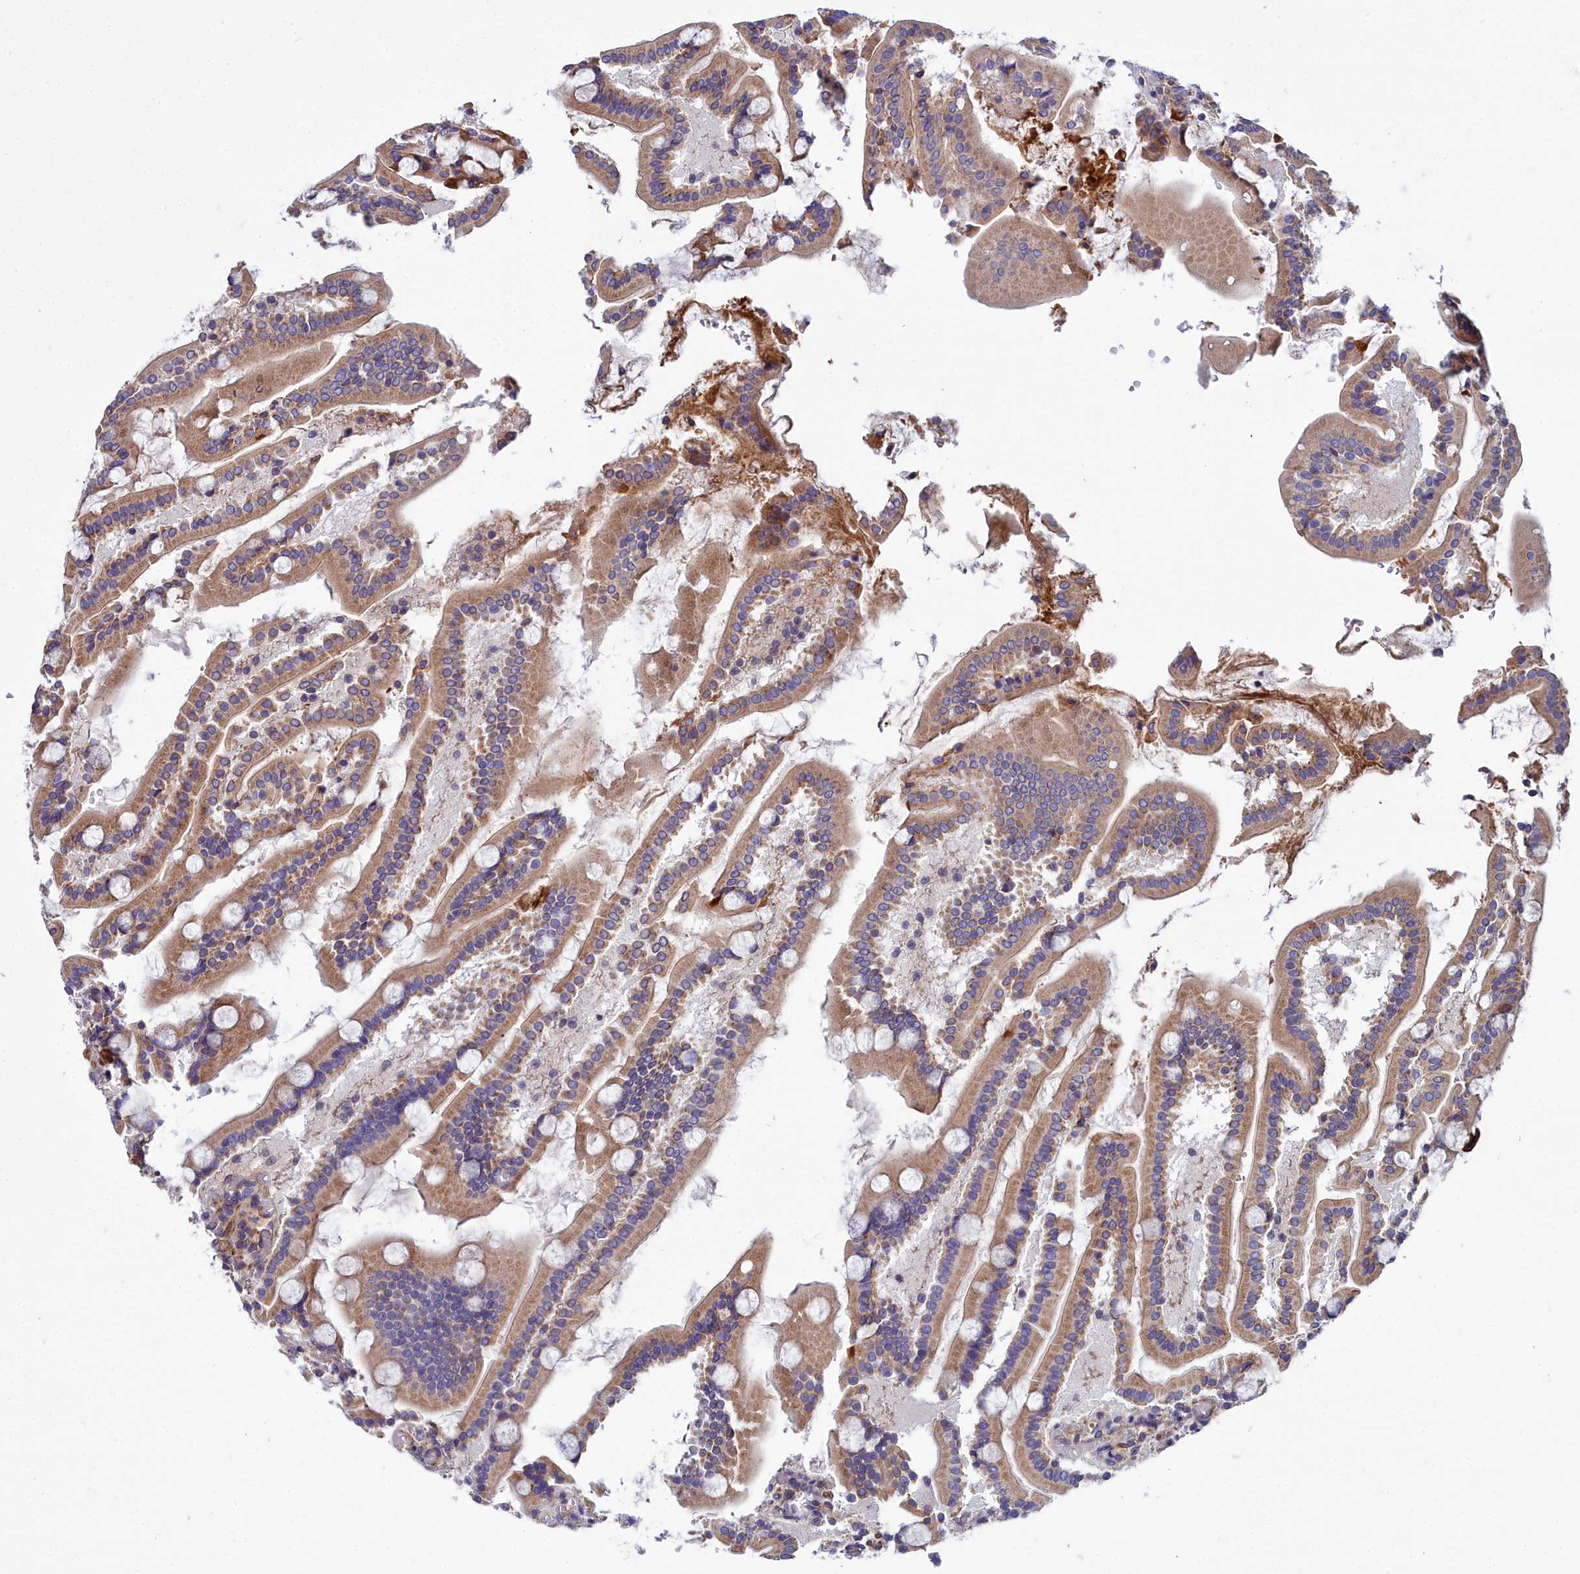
{"staining": {"intensity": "moderate", "quantity": "25%-75%", "location": "cytoplasmic/membranous"}, "tissue": "duodenum", "cell_type": "Glandular cells", "image_type": "normal", "snomed": [{"axis": "morphology", "description": "Normal tissue, NOS"}, {"axis": "topography", "description": "Duodenum"}], "caption": "Immunohistochemical staining of benign human duodenum exhibits medium levels of moderate cytoplasmic/membranous expression in approximately 25%-75% of glandular cells.", "gene": "FADS3", "patient": {"sex": "male", "age": 55}}